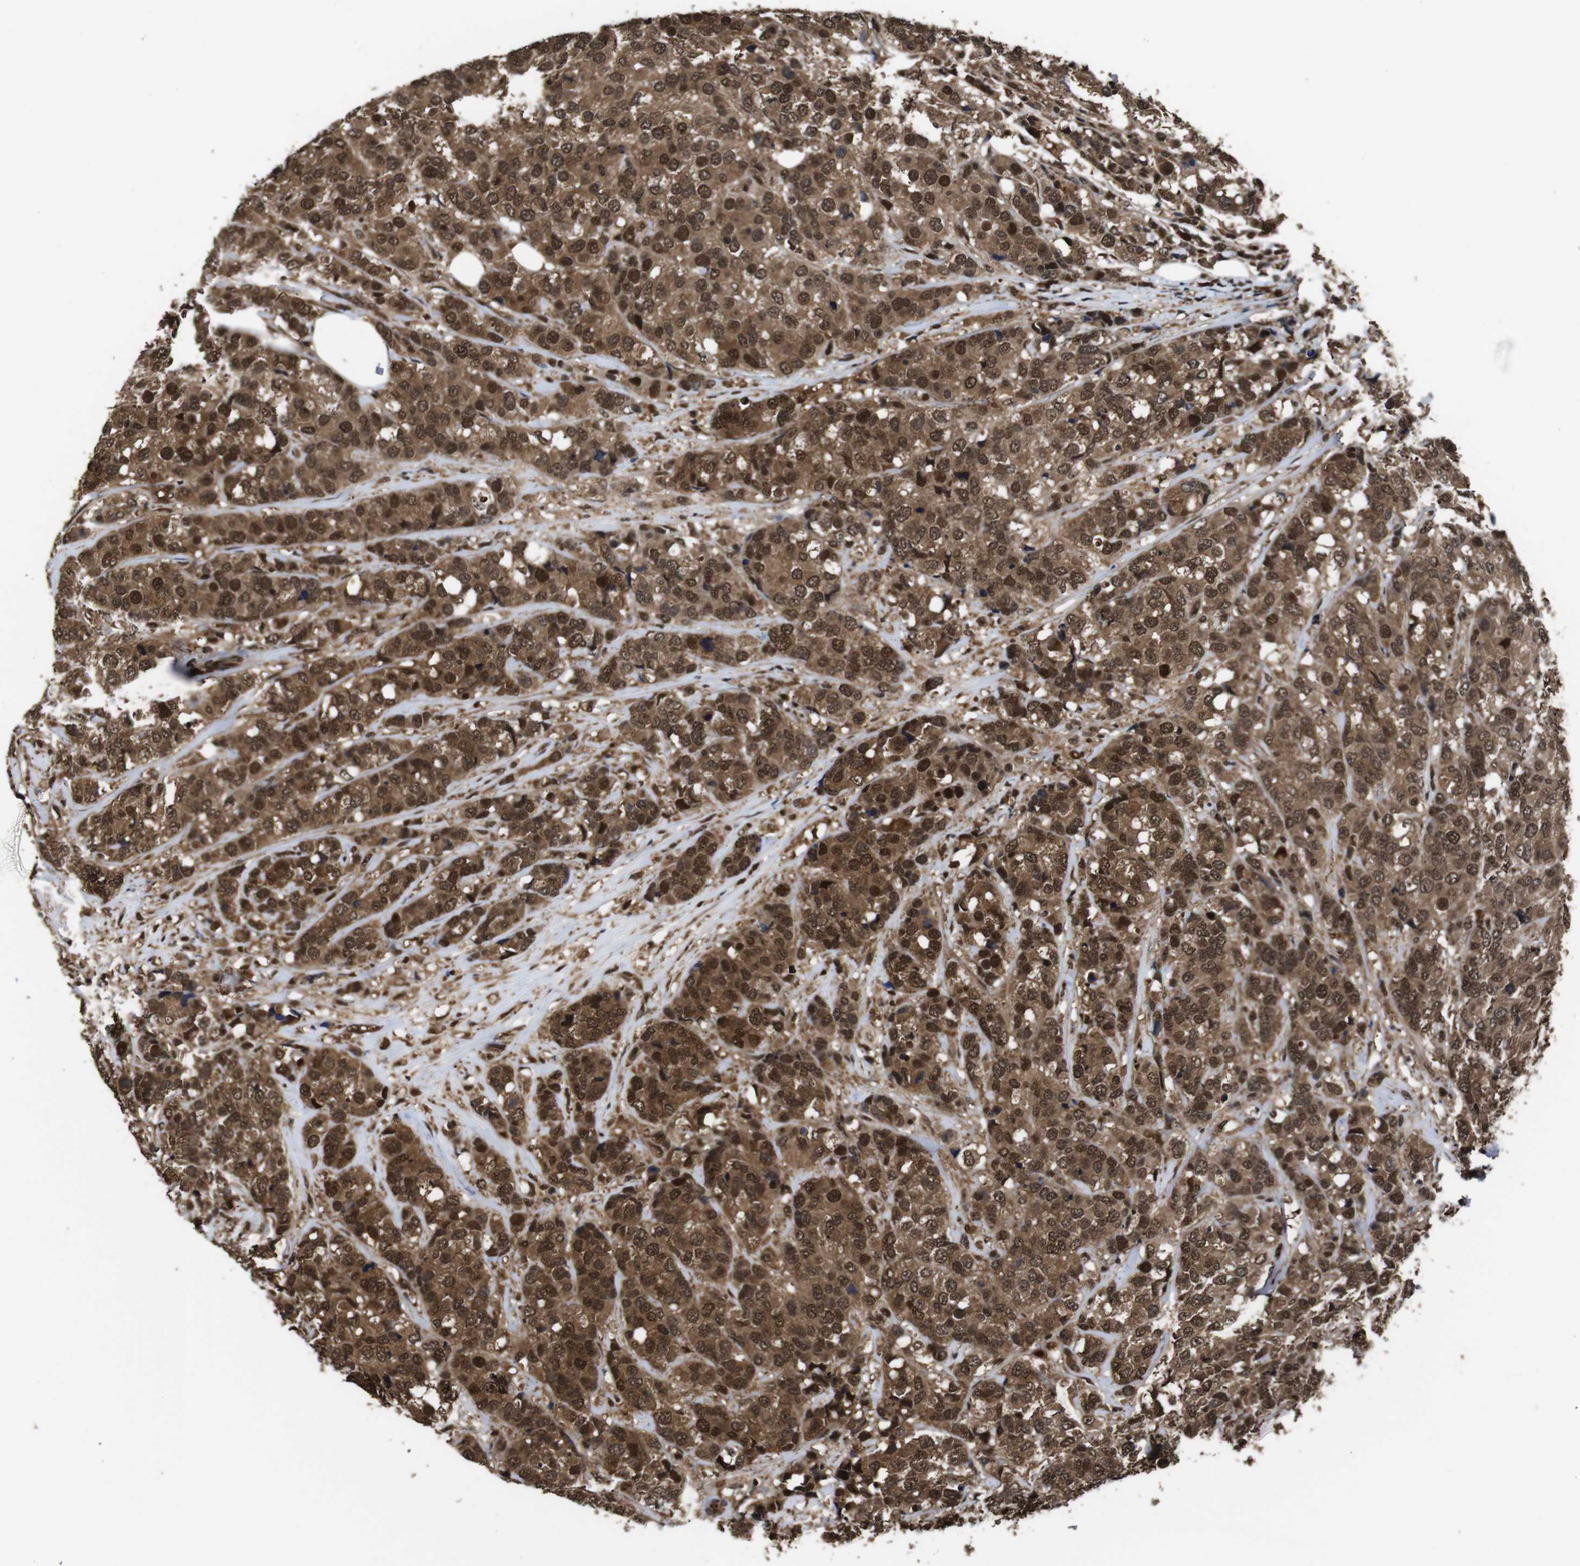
{"staining": {"intensity": "moderate", "quantity": ">75%", "location": "cytoplasmic/membranous,nuclear"}, "tissue": "breast cancer", "cell_type": "Tumor cells", "image_type": "cancer", "snomed": [{"axis": "morphology", "description": "Lobular carcinoma"}, {"axis": "topography", "description": "Breast"}], "caption": "Lobular carcinoma (breast) stained with a protein marker demonstrates moderate staining in tumor cells.", "gene": "VCP", "patient": {"sex": "female", "age": 59}}